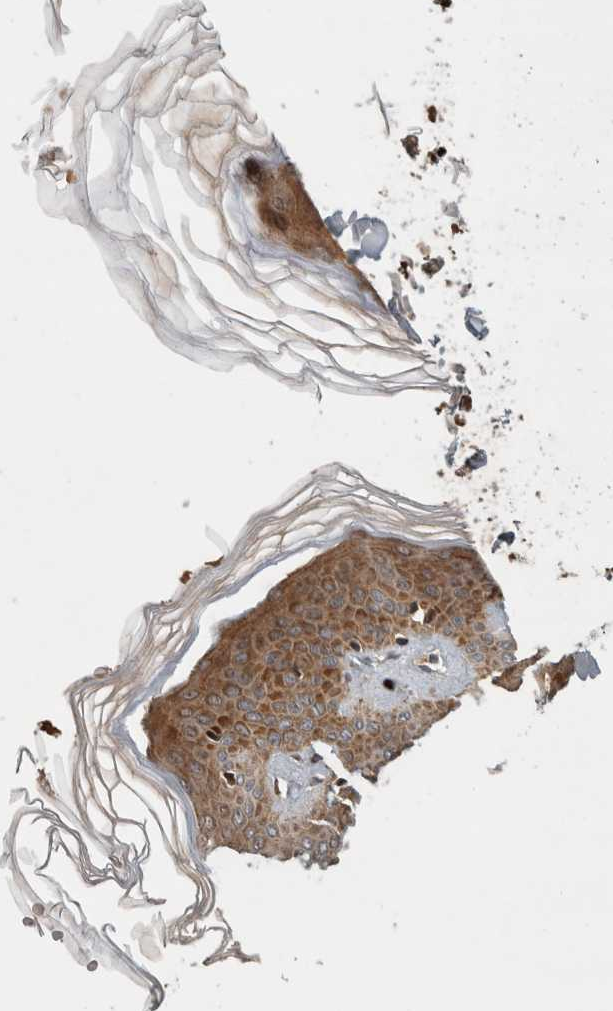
{"staining": {"intensity": "moderate", "quantity": ">75%", "location": "cytoplasmic/membranous"}, "tissue": "skin", "cell_type": "Fibroblasts", "image_type": "normal", "snomed": [{"axis": "morphology", "description": "Normal tissue, NOS"}, {"axis": "morphology", "description": "Neoplasm, benign, NOS"}, {"axis": "topography", "description": "Skin"}, {"axis": "topography", "description": "Soft tissue"}], "caption": "DAB (3,3'-diaminobenzidine) immunohistochemical staining of benign skin shows moderate cytoplasmic/membranous protein staining in approximately >75% of fibroblasts.", "gene": "TUBD1", "patient": {"sex": "male", "age": 26}}